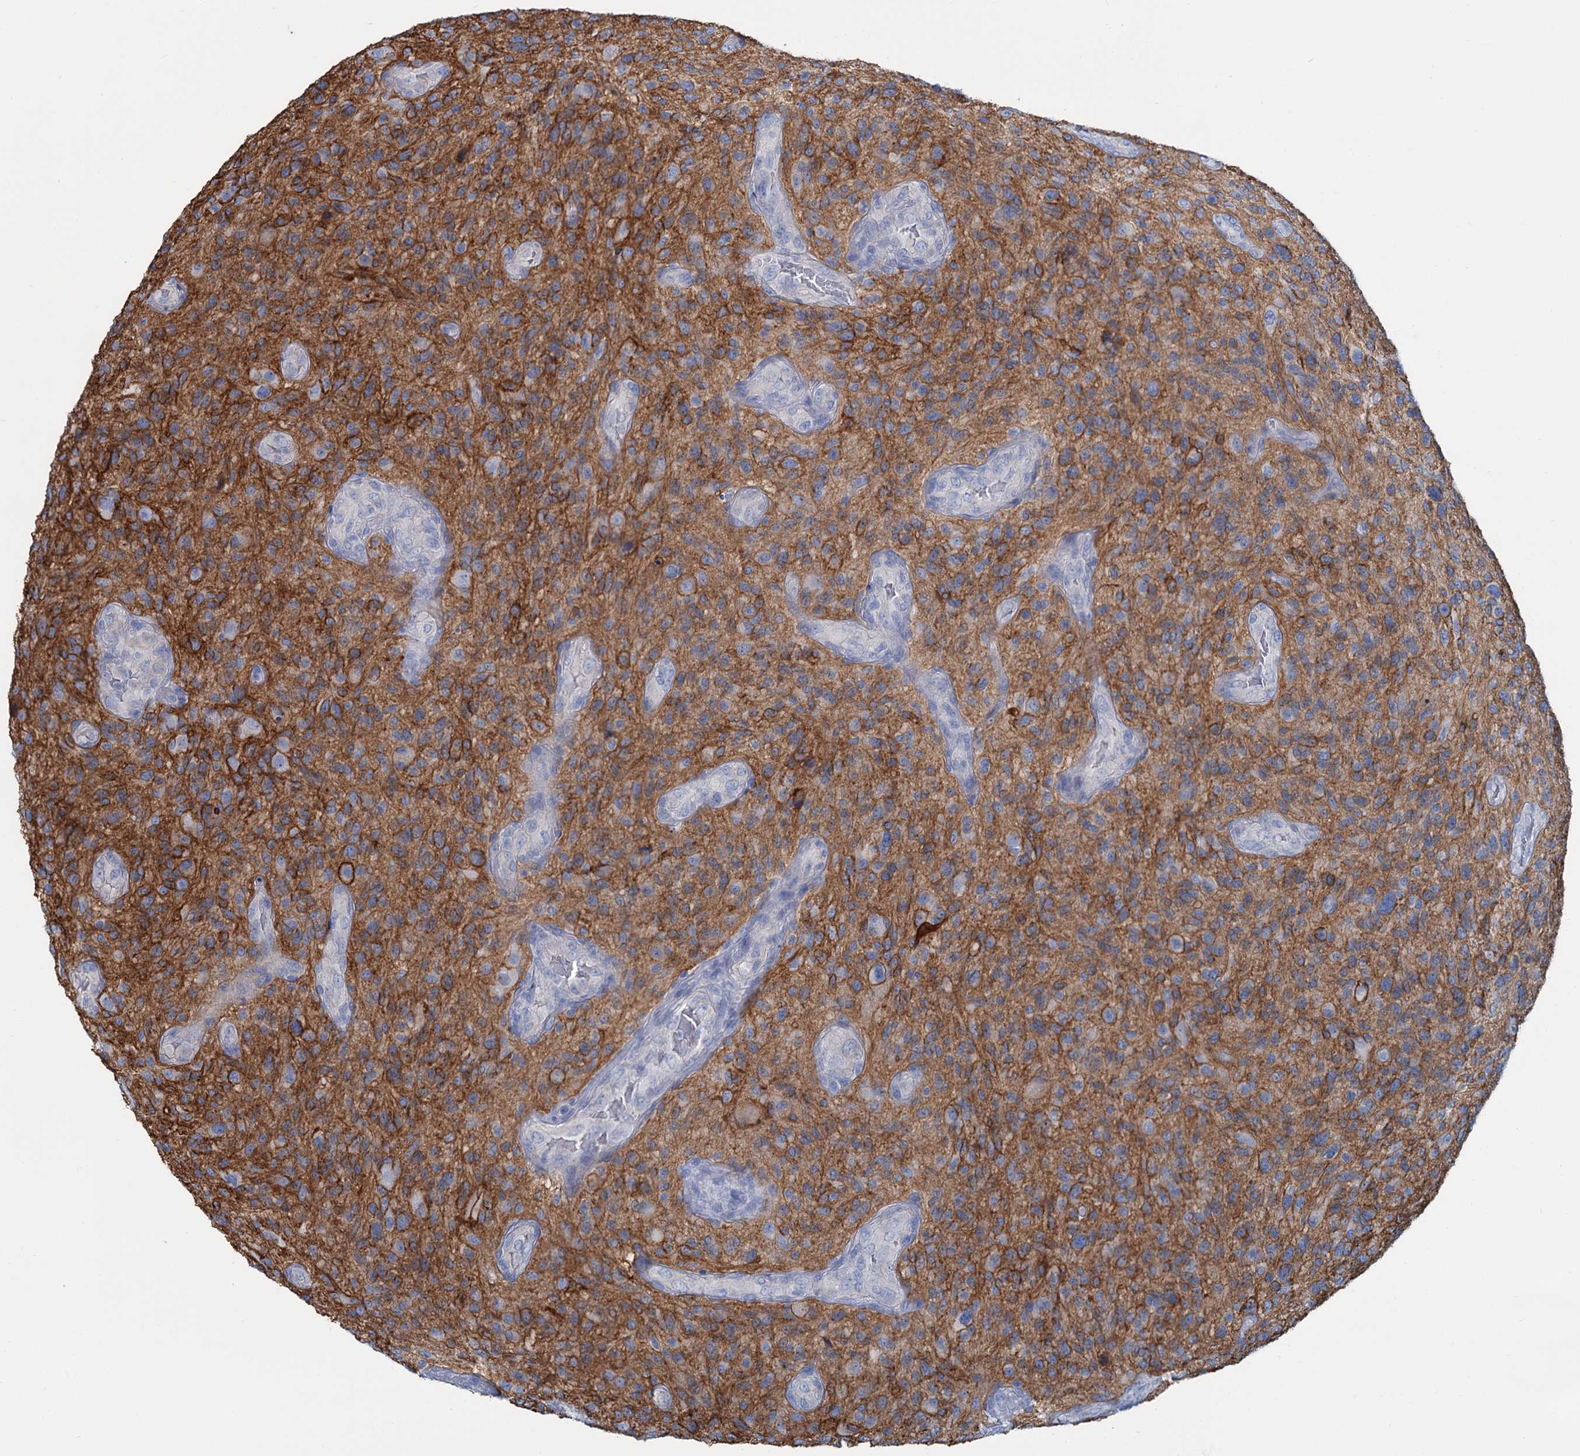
{"staining": {"intensity": "negative", "quantity": "none", "location": "none"}, "tissue": "glioma", "cell_type": "Tumor cells", "image_type": "cancer", "snomed": [{"axis": "morphology", "description": "Glioma, malignant, High grade"}, {"axis": "topography", "description": "Brain"}], "caption": "A high-resolution histopathology image shows immunohistochemistry staining of malignant glioma (high-grade), which exhibits no significant expression in tumor cells.", "gene": "SLC1A3", "patient": {"sex": "male", "age": 47}}